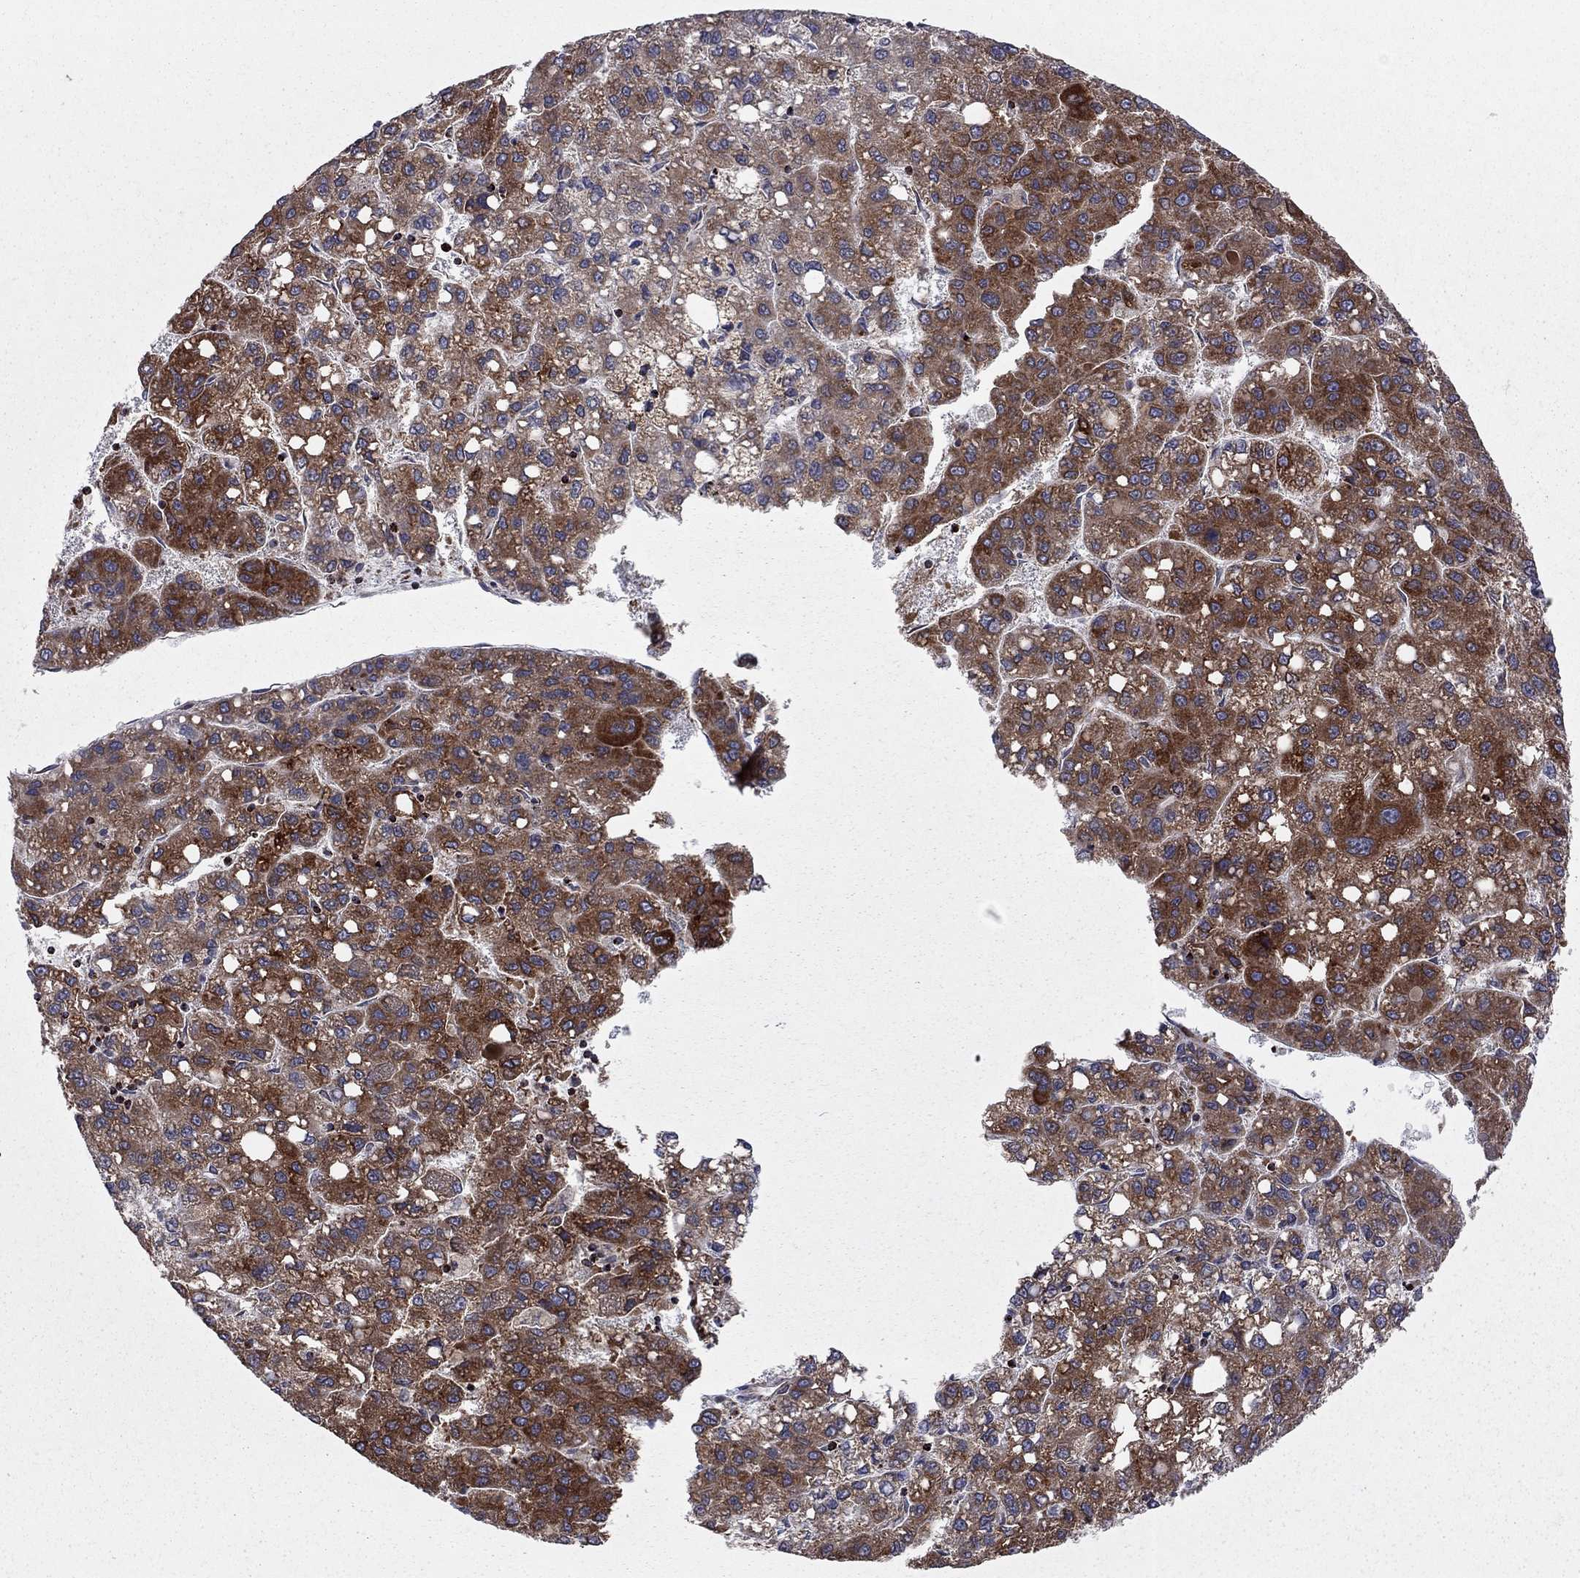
{"staining": {"intensity": "strong", "quantity": ">75%", "location": "cytoplasmic/membranous"}, "tissue": "liver cancer", "cell_type": "Tumor cells", "image_type": "cancer", "snomed": [{"axis": "morphology", "description": "Carcinoma, Hepatocellular, NOS"}, {"axis": "topography", "description": "Liver"}], "caption": "The image reveals immunohistochemical staining of liver hepatocellular carcinoma. There is strong cytoplasmic/membranous expression is present in about >75% of tumor cells.", "gene": "CLPTM1", "patient": {"sex": "female", "age": 82}}